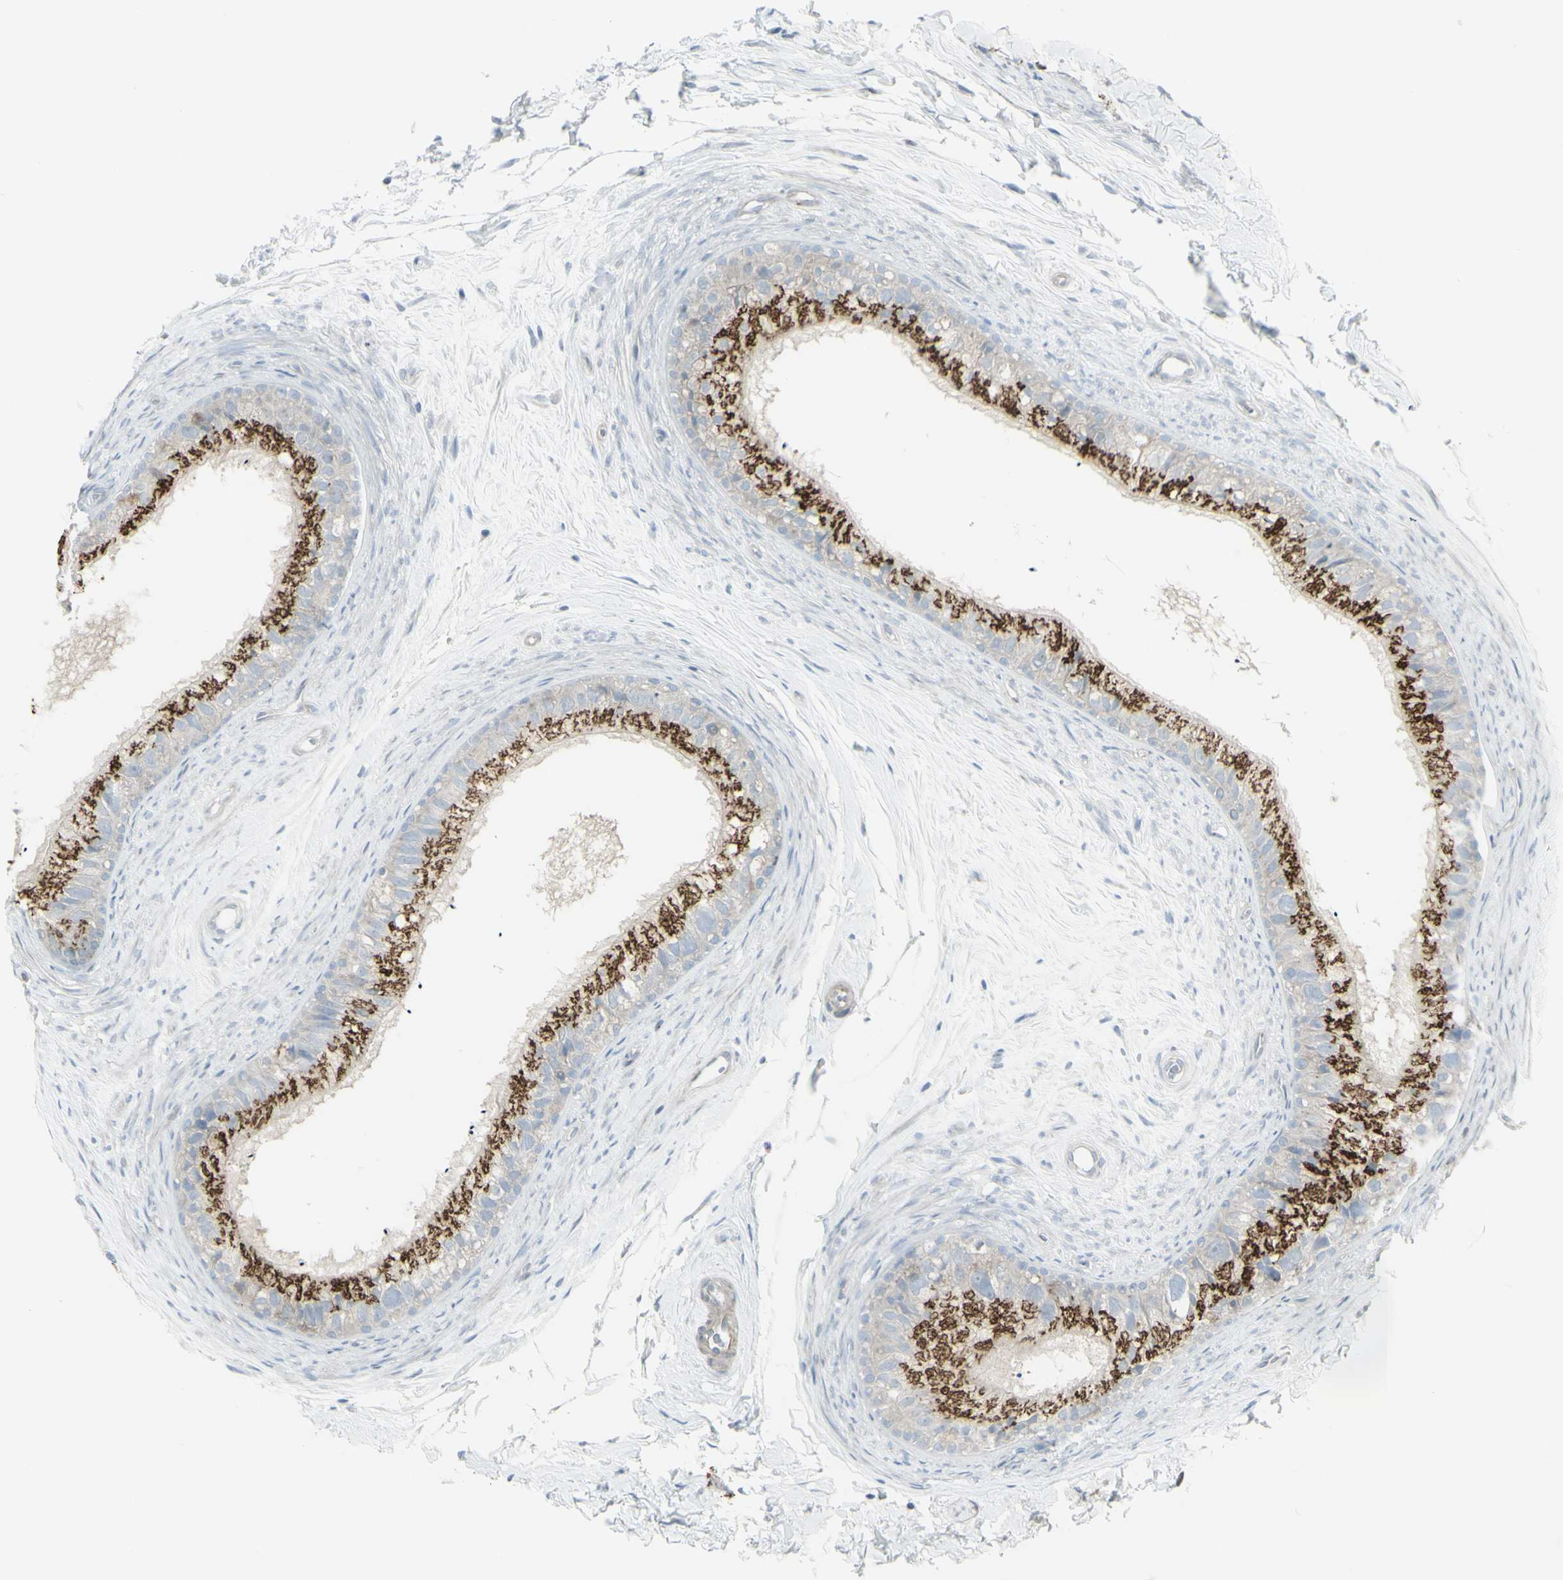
{"staining": {"intensity": "strong", "quantity": ">75%", "location": "cytoplasmic/membranous"}, "tissue": "epididymis", "cell_type": "Glandular cells", "image_type": "normal", "snomed": [{"axis": "morphology", "description": "Normal tissue, NOS"}, {"axis": "topography", "description": "Epididymis"}], "caption": "Approximately >75% of glandular cells in unremarkable epididymis display strong cytoplasmic/membranous protein positivity as visualized by brown immunohistochemical staining.", "gene": "GALNT6", "patient": {"sex": "male", "age": 56}}